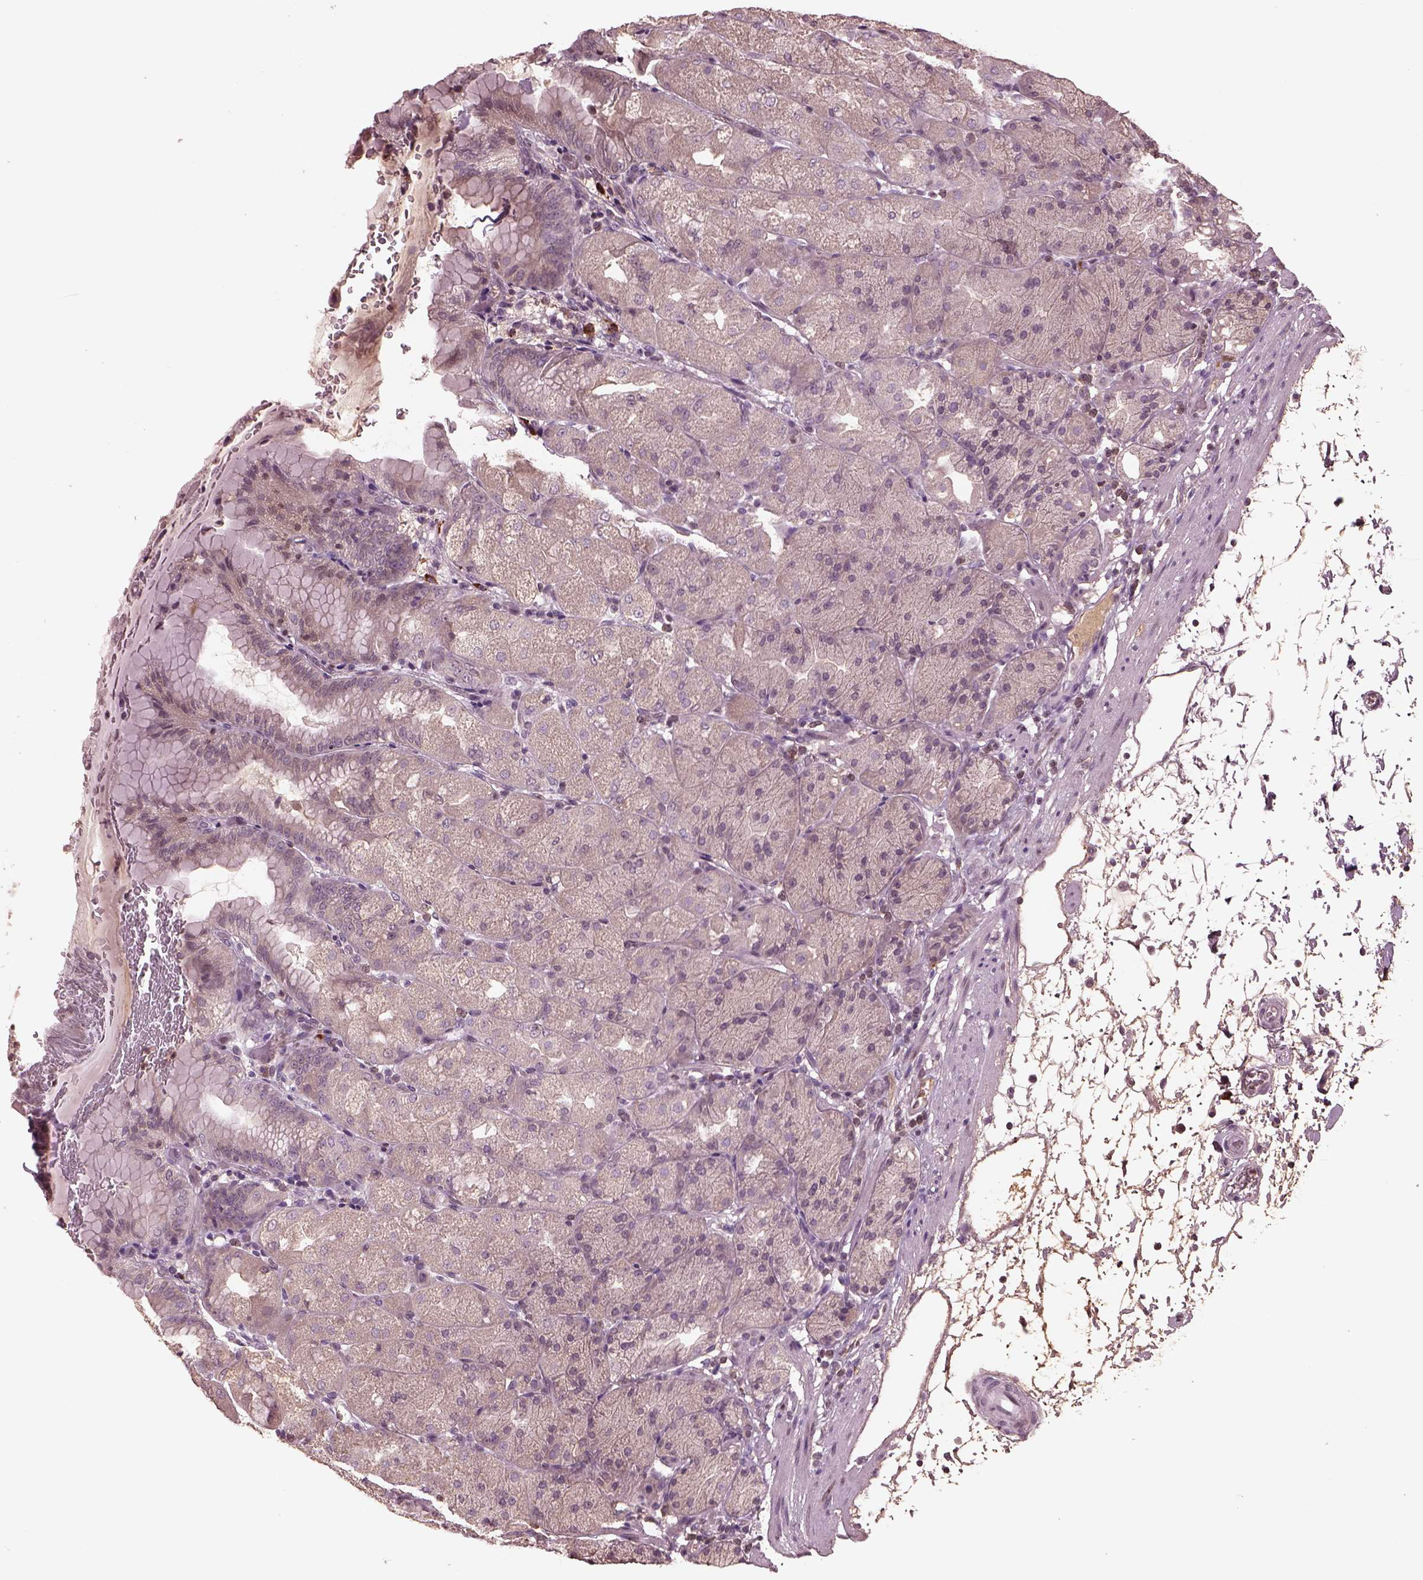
{"staining": {"intensity": "weak", "quantity": "<25%", "location": "cytoplasmic/membranous"}, "tissue": "stomach", "cell_type": "Glandular cells", "image_type": "normal", "snomed": [{"axis": "morphology", "description": "Normal tissue, NOS"}, {"axis": "topography", "description": "Stomach, upper"}, {"axis": "topography", "description": "Stomach"}, {"axis": "topography", "description": "Stomach, lower"}], "caption": "An immunohistochemistry image of unremarkable stomach is shown. There is no staining in glandular cells of stomach.", "gene": "PTX4", "patient": {"sex": "male", "age": 62}}